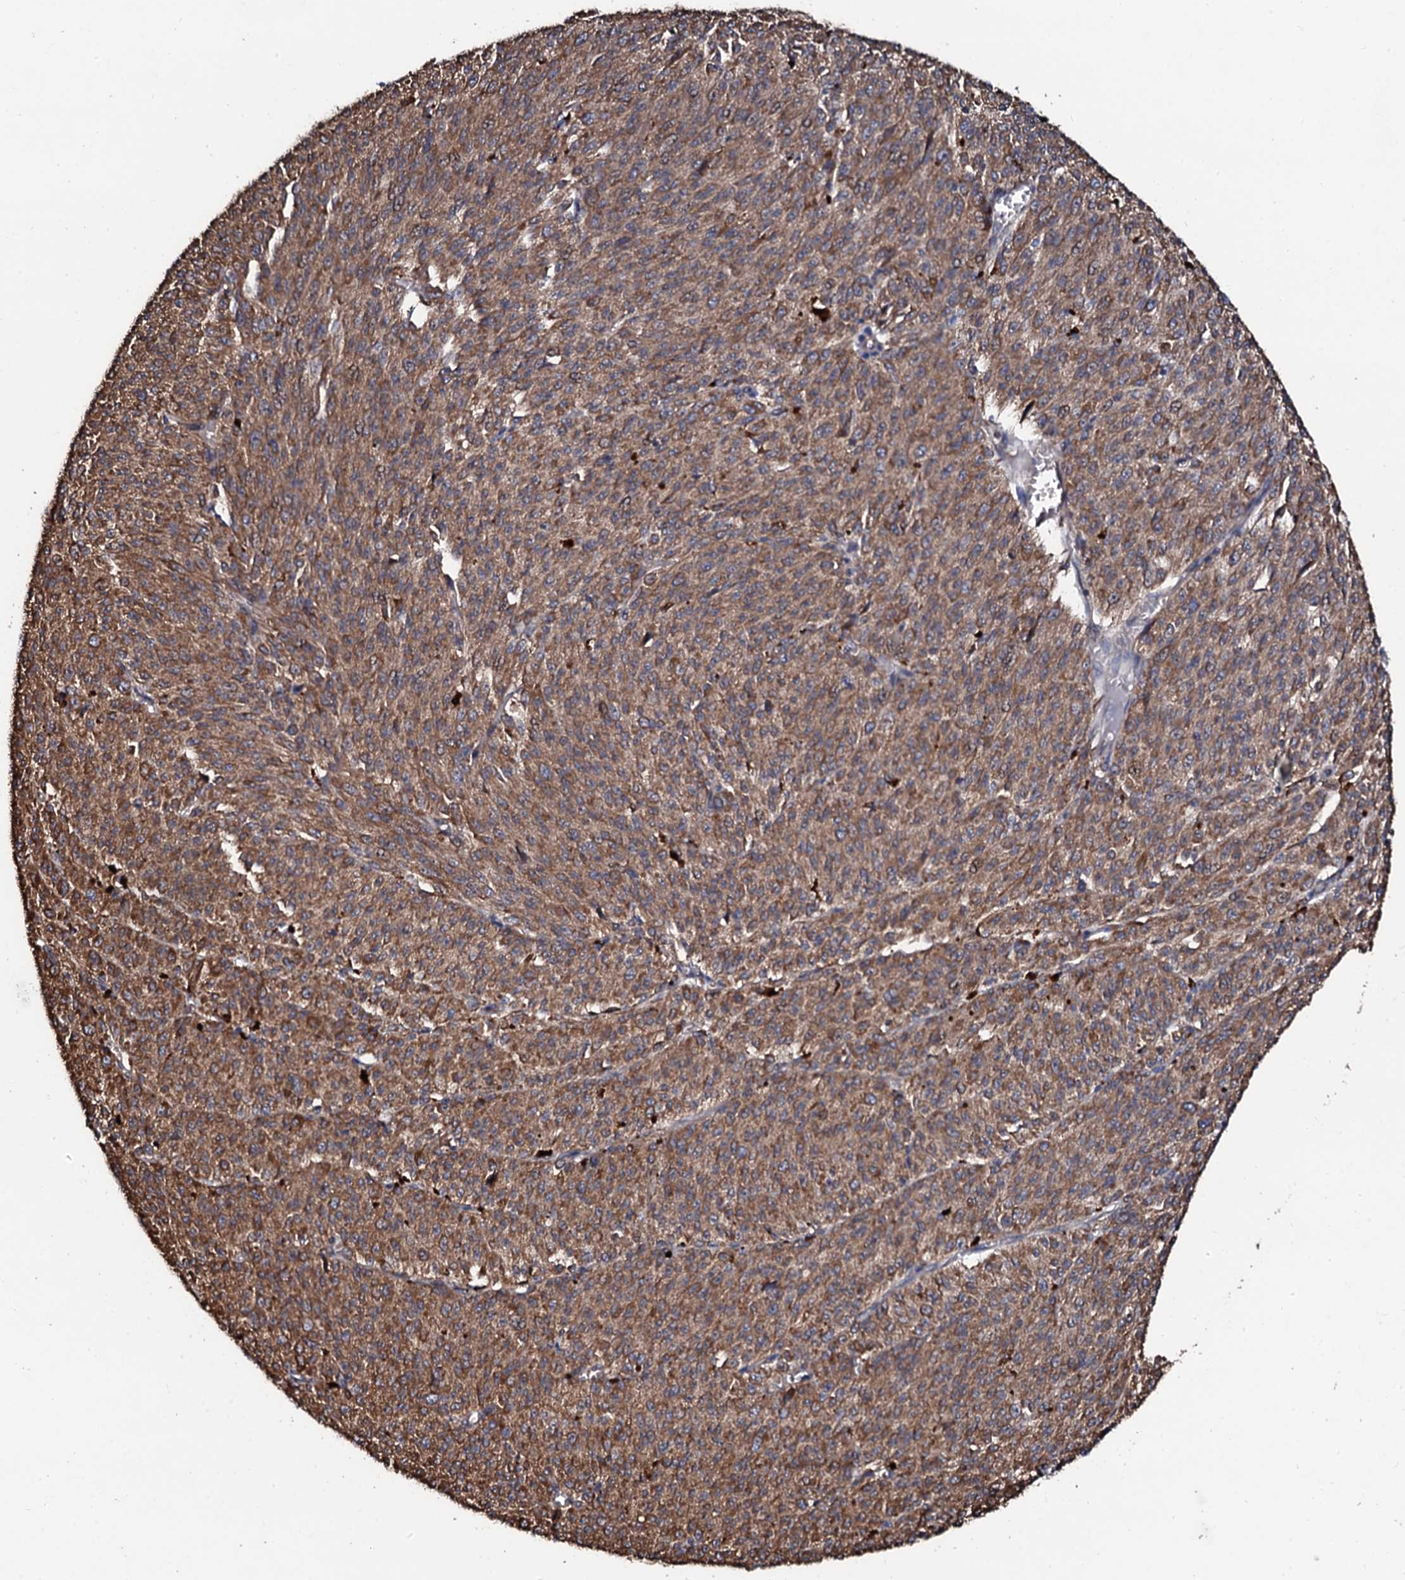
{"staining": {"intensity": "moderate", "quantity": ">75%", "location": "cytoplasmic/membranous"}, "tissue": "melanoma", "cell_type": "Tumor cells", "image_type": "cancer", "snomed": [{"axis": "morphology", "description": "Malignant melanoma, NOS"}, {"axis": "topography", "description": "Skin"}], "caption": "Protein analysis of malignant melanoma tissue shows moderate cytoplasmic/membranous staining in about >75% of tumor cells.", "gene": "CKAP5", "patient": {"sex": "female", "age": 52}}